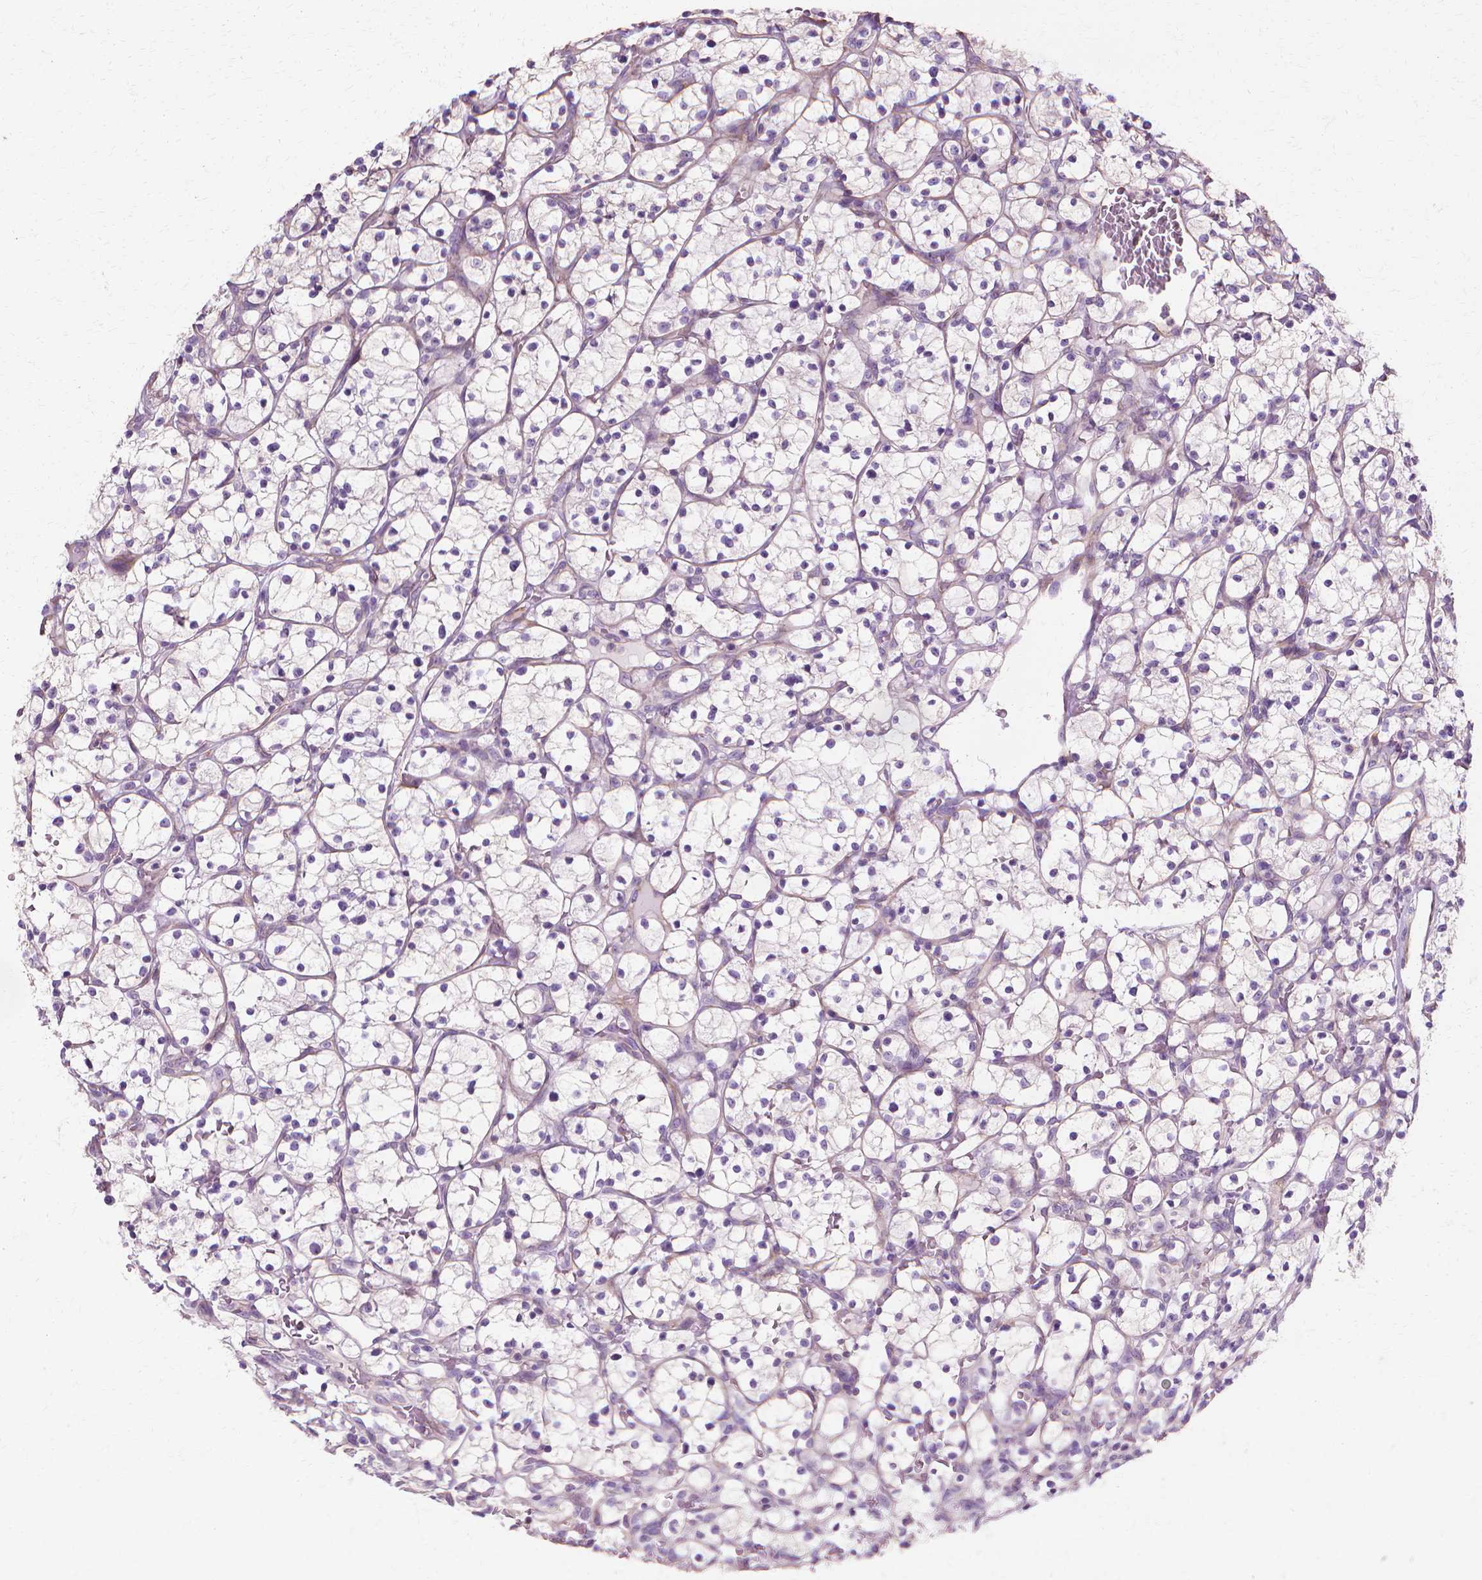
{"staining": {"intensity": "negative", "quantity": "none", "location": "none"}, "tissue": "renal cancer", "cell_type": "Tumor cells", "image_type": "cancer", "snomed": [{"axis": "morphology", "description": "Adenocarcinoma, NOS"}, {"axis": "topography", "description": "Kidney"}], "caption": "High magnification brightfield microscopy of renal cancer (adenocarcinoma) stained with DAB (brown) and counterstained with hematoxylin (blue): tumor cells show no significant expression. (DAB (3,3'-diaminobenzidine) immunohistochemistry (IHC), high magnification).", "gene": "CFAP157", "patient": {"sex": "female", "age": 64}}